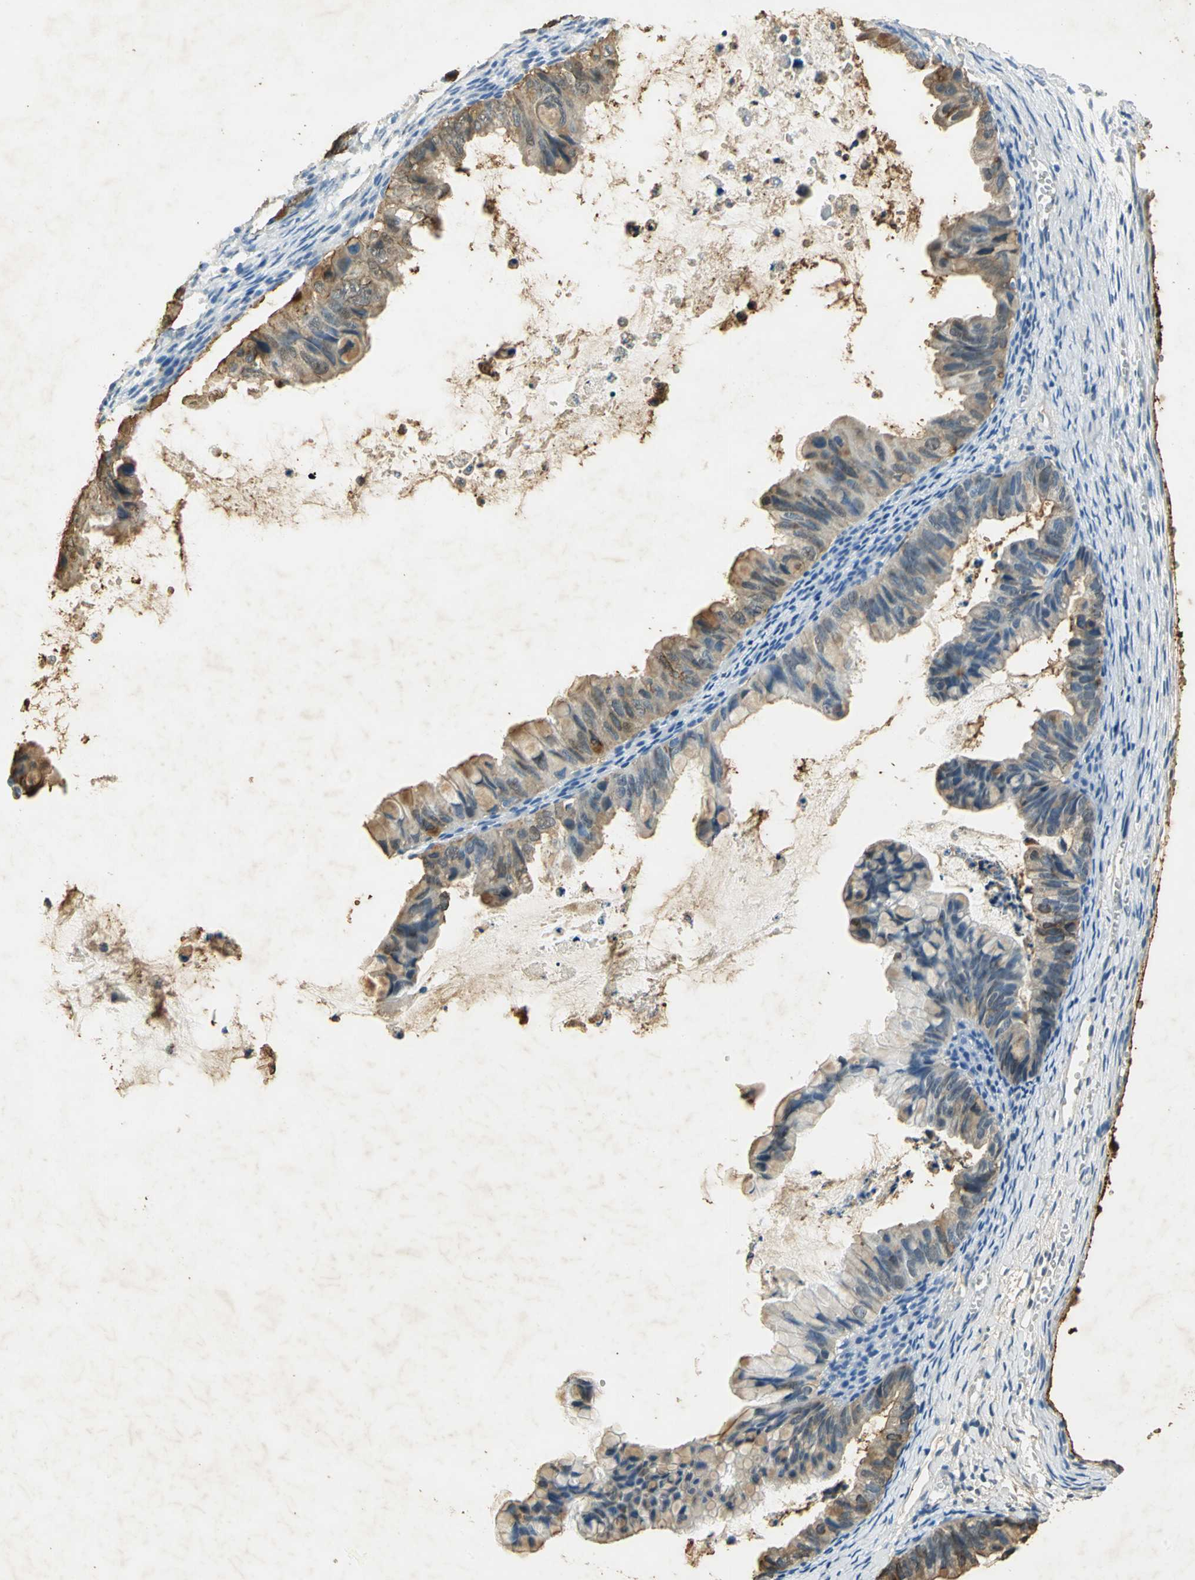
{"staining": {"intensity": "moderate", "quantity": ">75%", "location": "cytoplasmic/membranous"}, "tissue": "ovarian cancer", "cell_type": "Tumor cells", "image_type": "cancer", "snomed": [{"axis": "morphology", "description": "Cystadenocarcinoma, mucinous, NOS"}, {"axis": "topography", "description": "Ovary"}], "caption": "Immunohistochemistry (IHC) (DAB) staining of human ovarian cancer (mucinous cystadenocarcinoma) displays moderate cytoplasmic/membranous protein staining in approximately >75% of tumor cells. (DAB (3,3'-diaminobenzidine) = brown stain, brightfield microscopy at high magnification).", "gene": "ANXA4", "patient": {"sex": "female", "age": 36}}